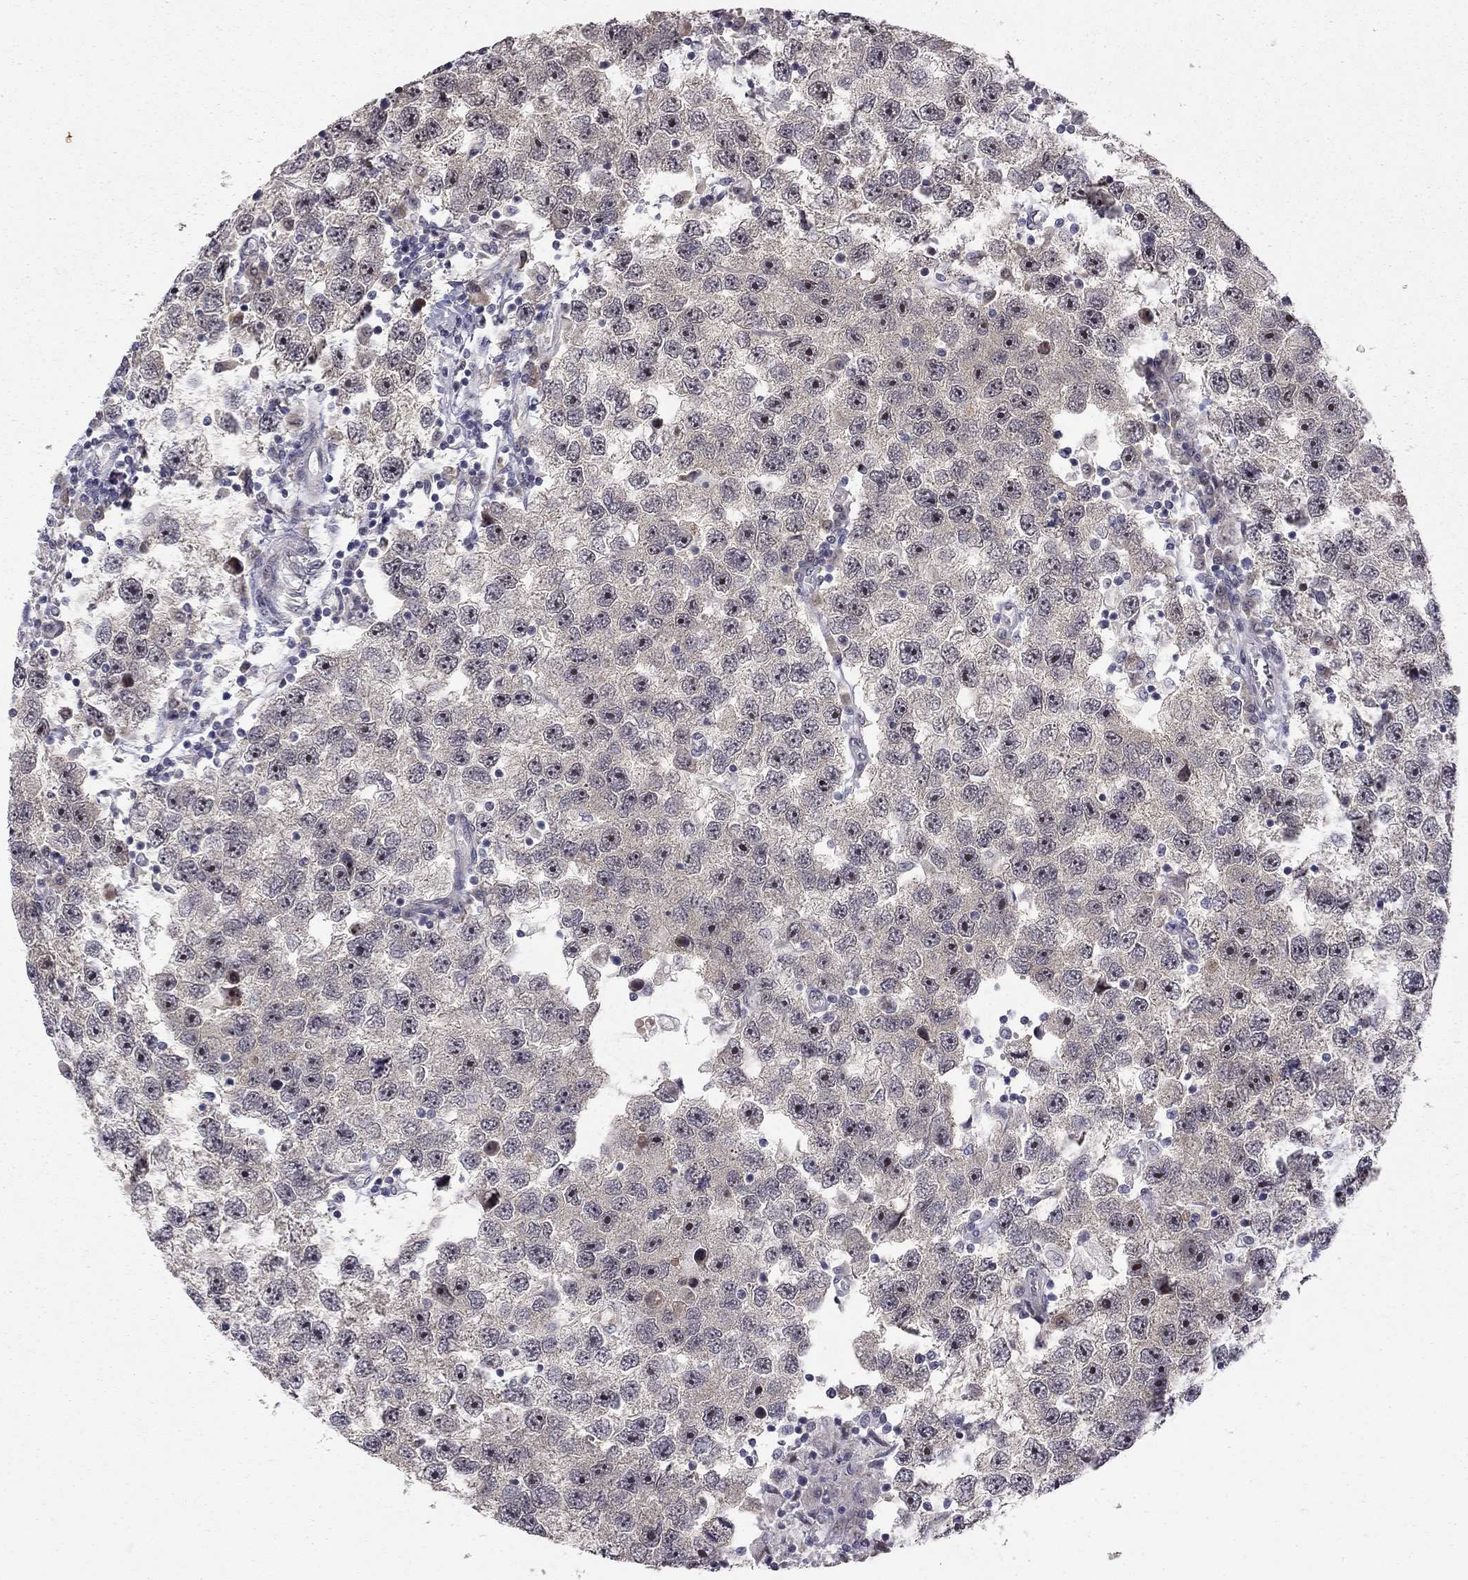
{"staining": {"intensity": "moderate", "quantity": "<25%", "location": "cytoplasmic/membranous,nuclear"}, "tissue": "testis cancer", "cell_type": "Tumor cells", "image_type": "cancer", "snomed": [{"axis": "morphology", "description": "Seminoma, NOS"}, {"axis": "topography", "description": "Testis"}], "caption": "IHC image of seminoma (testis) stained for a protein (brown), which exhibits low levels of moderate cytoplasmic/membranous and nuclear staining in about <25% of tumor cells.", "gene": "STXBP6", "patient": {"sex": "male", "age": 26}}